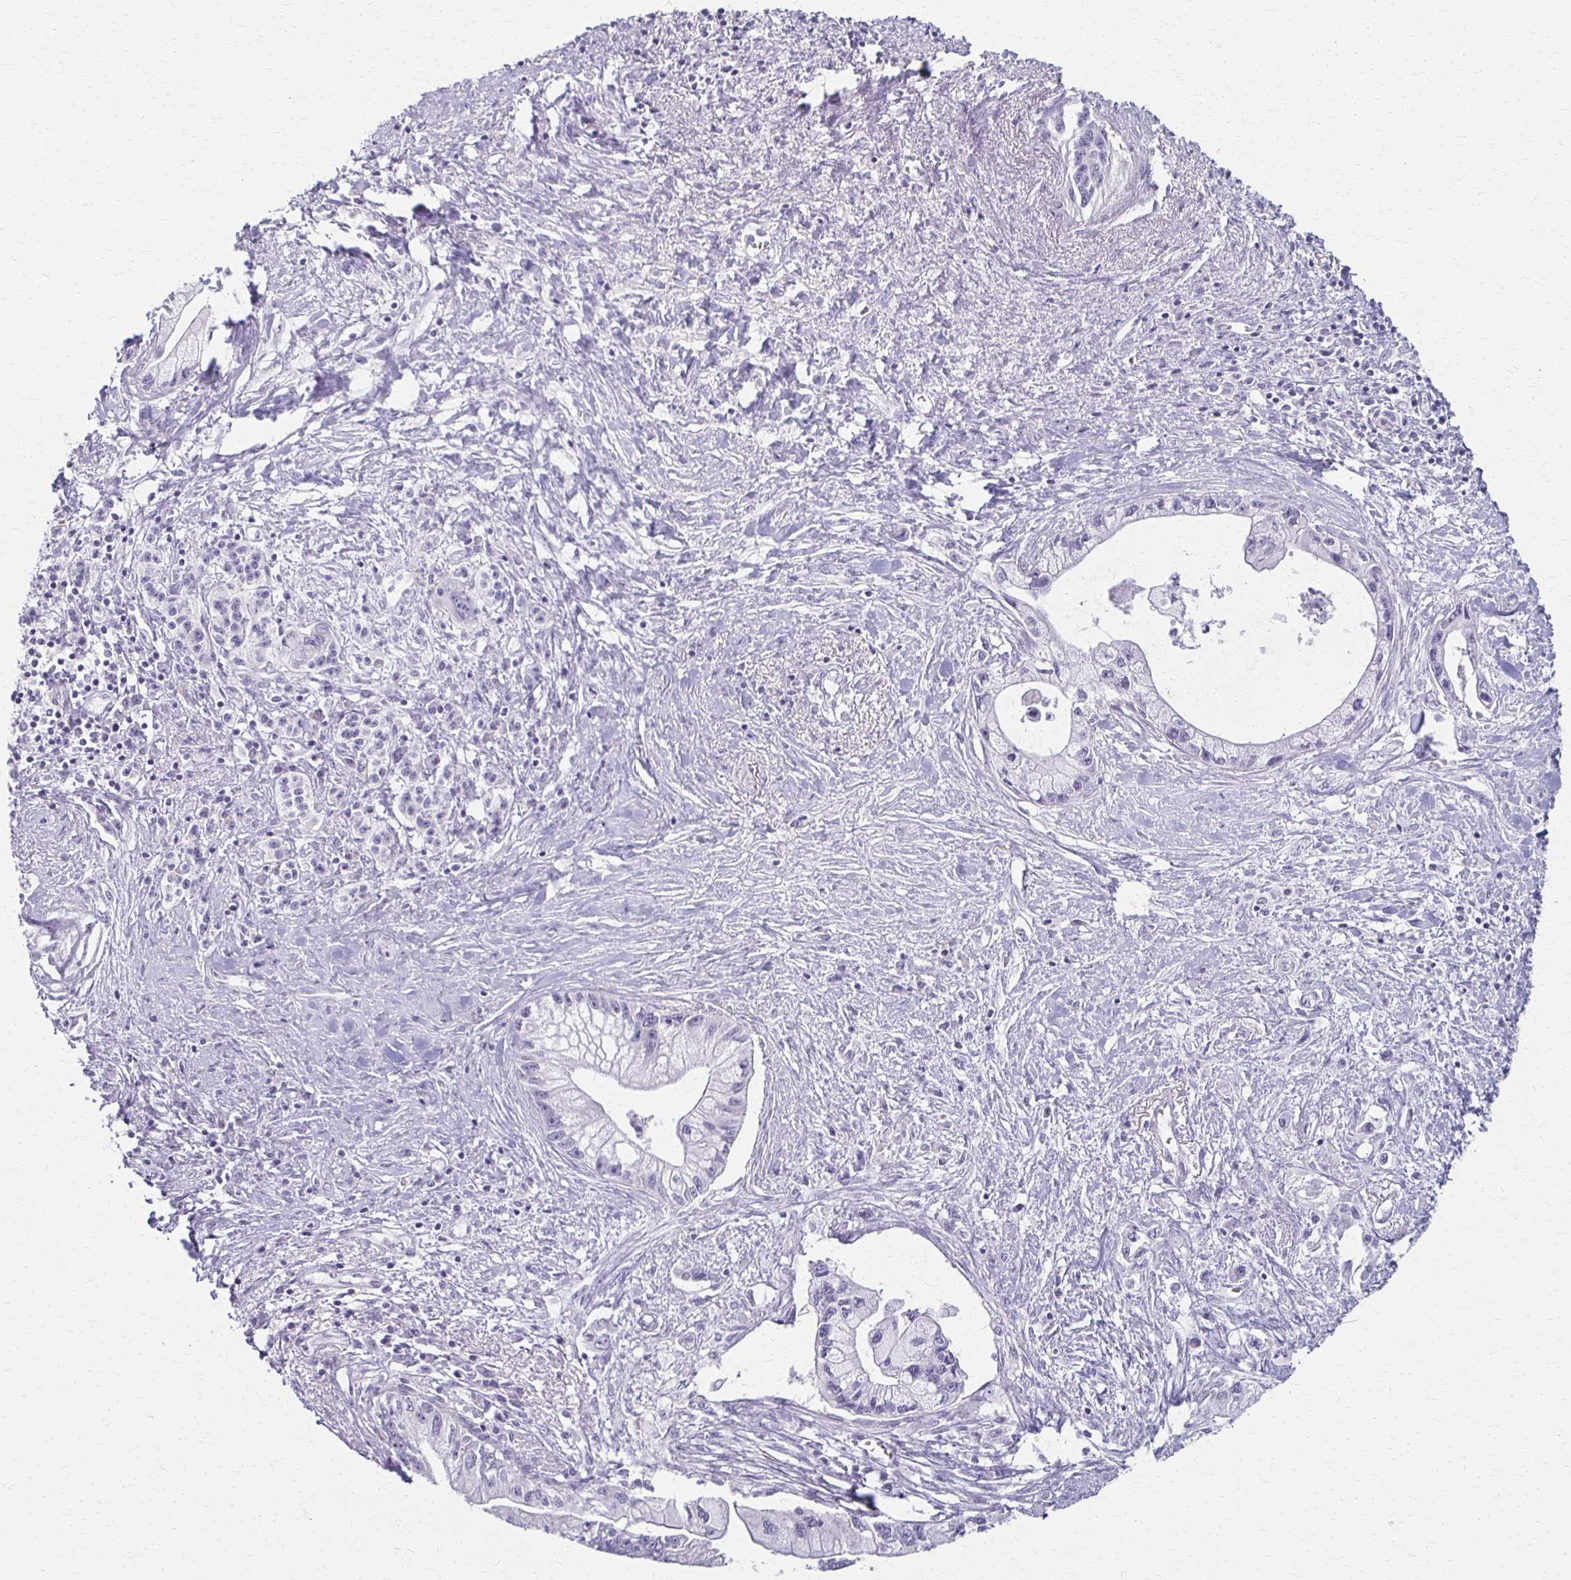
{"staining": {"intensity": "negative", "quantity": "none", "location": "none"}, "tissue": "pancreatic cancer", "cell_type": "Tumor cells", "image_type": "cancer", "snomed": [{"axis": "morphology", "description": "Adenocarcinoma, NOS"}, {"axis": "topography", "description": "Pancreas"}], "caption": "Pancreatic adenocarcinoma was stained to show a protein in brown. There is no significant positivity in tumor cells.", "gene": "FOXO4", "patient": {"sex": "male", "age": 61}}